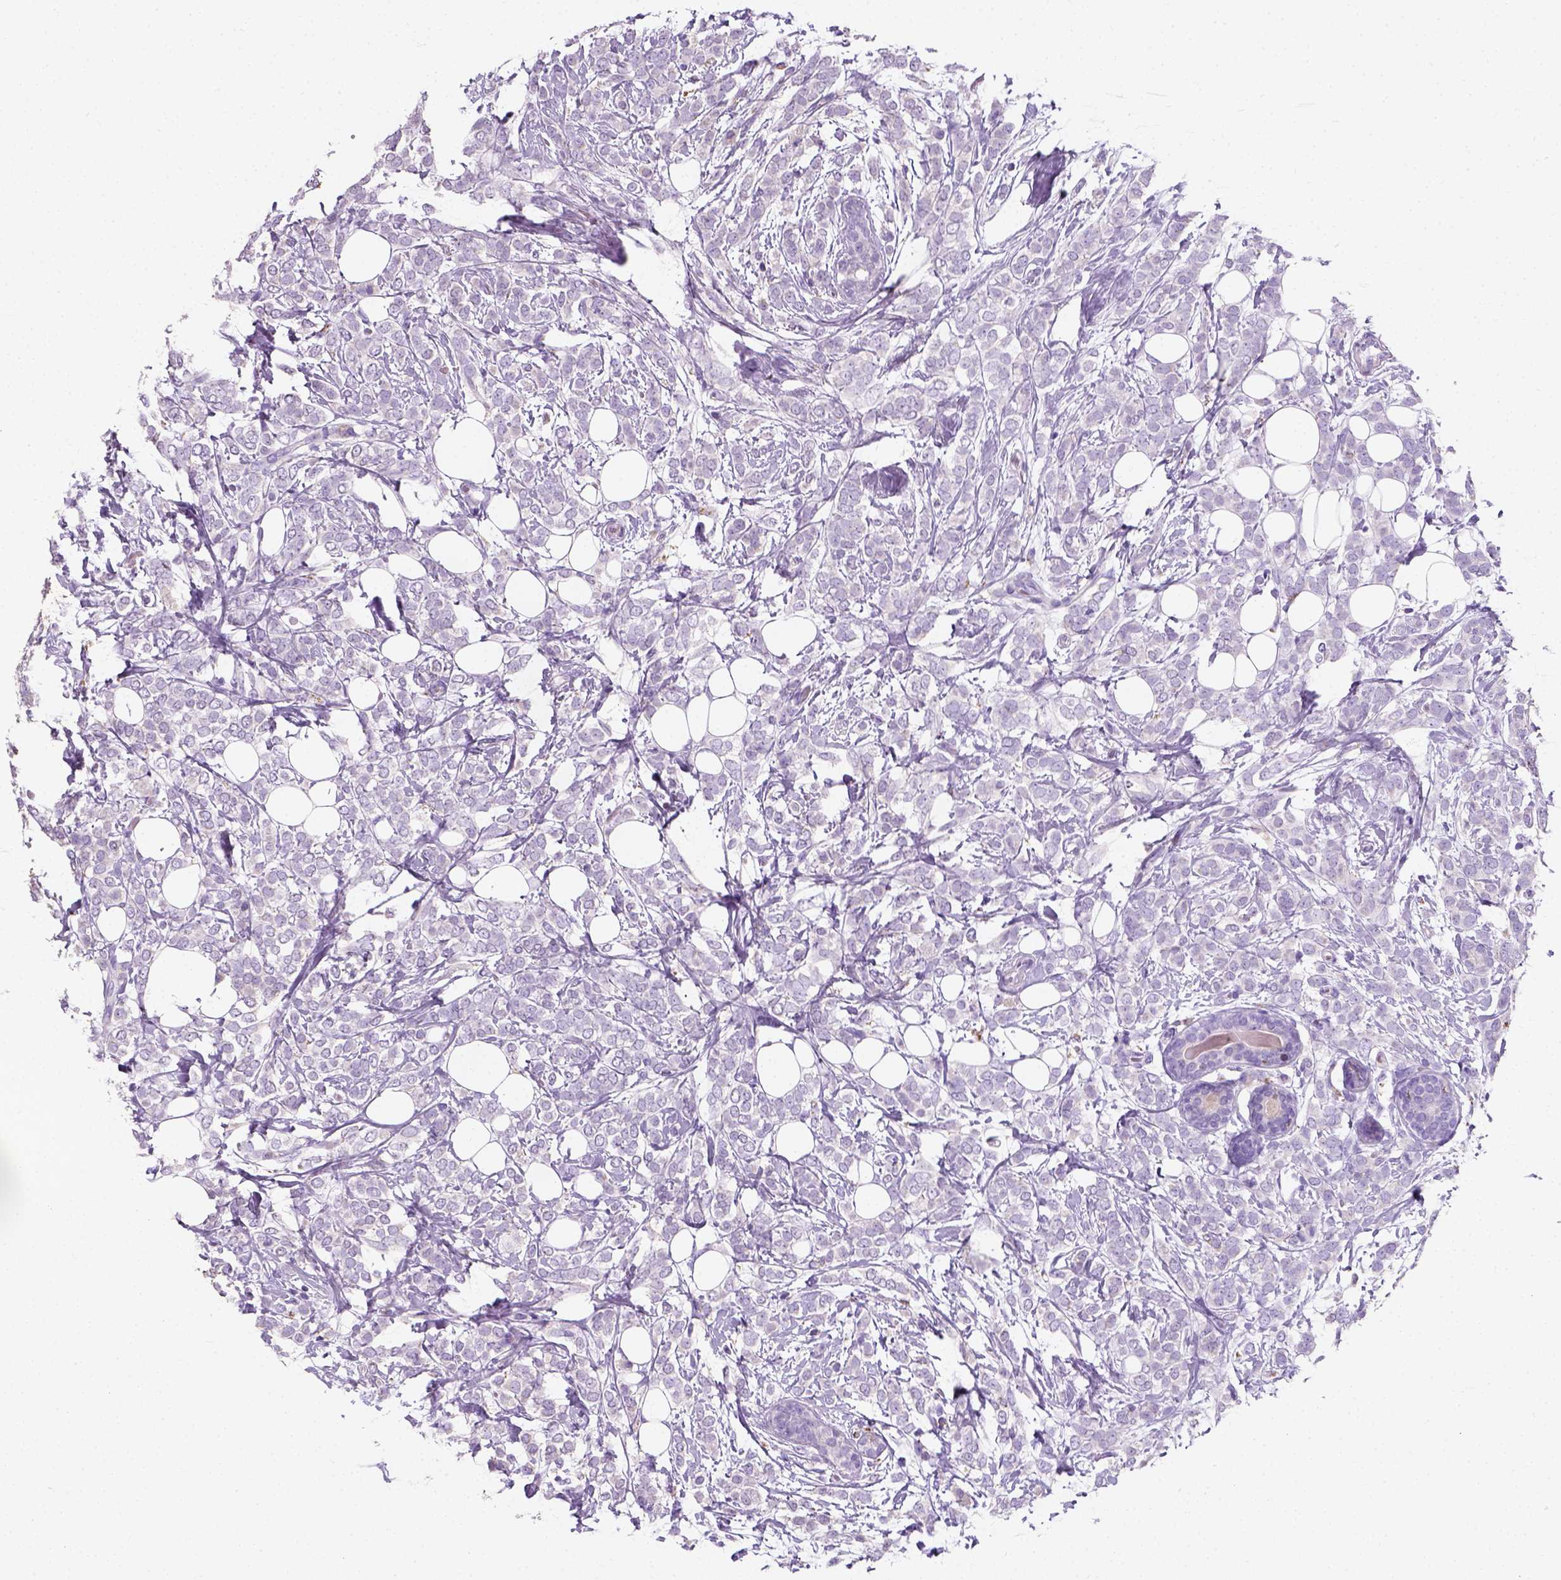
{"staining": {"intensity": "negative", "quantity": "none", "location": "none"}, "tissue": "breast cancer", "cell_type": "Tumor cells", "image_type": "cancer", "snomed": [{"axis": "morphology", "description": "Lobular carcinoma"}, {"axis": "topography", "description": "Breast"}], "caption": "A histopathology image of breast lobular carcinoma stained for a protein displays no brown staining in tumor cells.", "gene": "CHODL", "patient": {"sex": "female", "age": 49}}